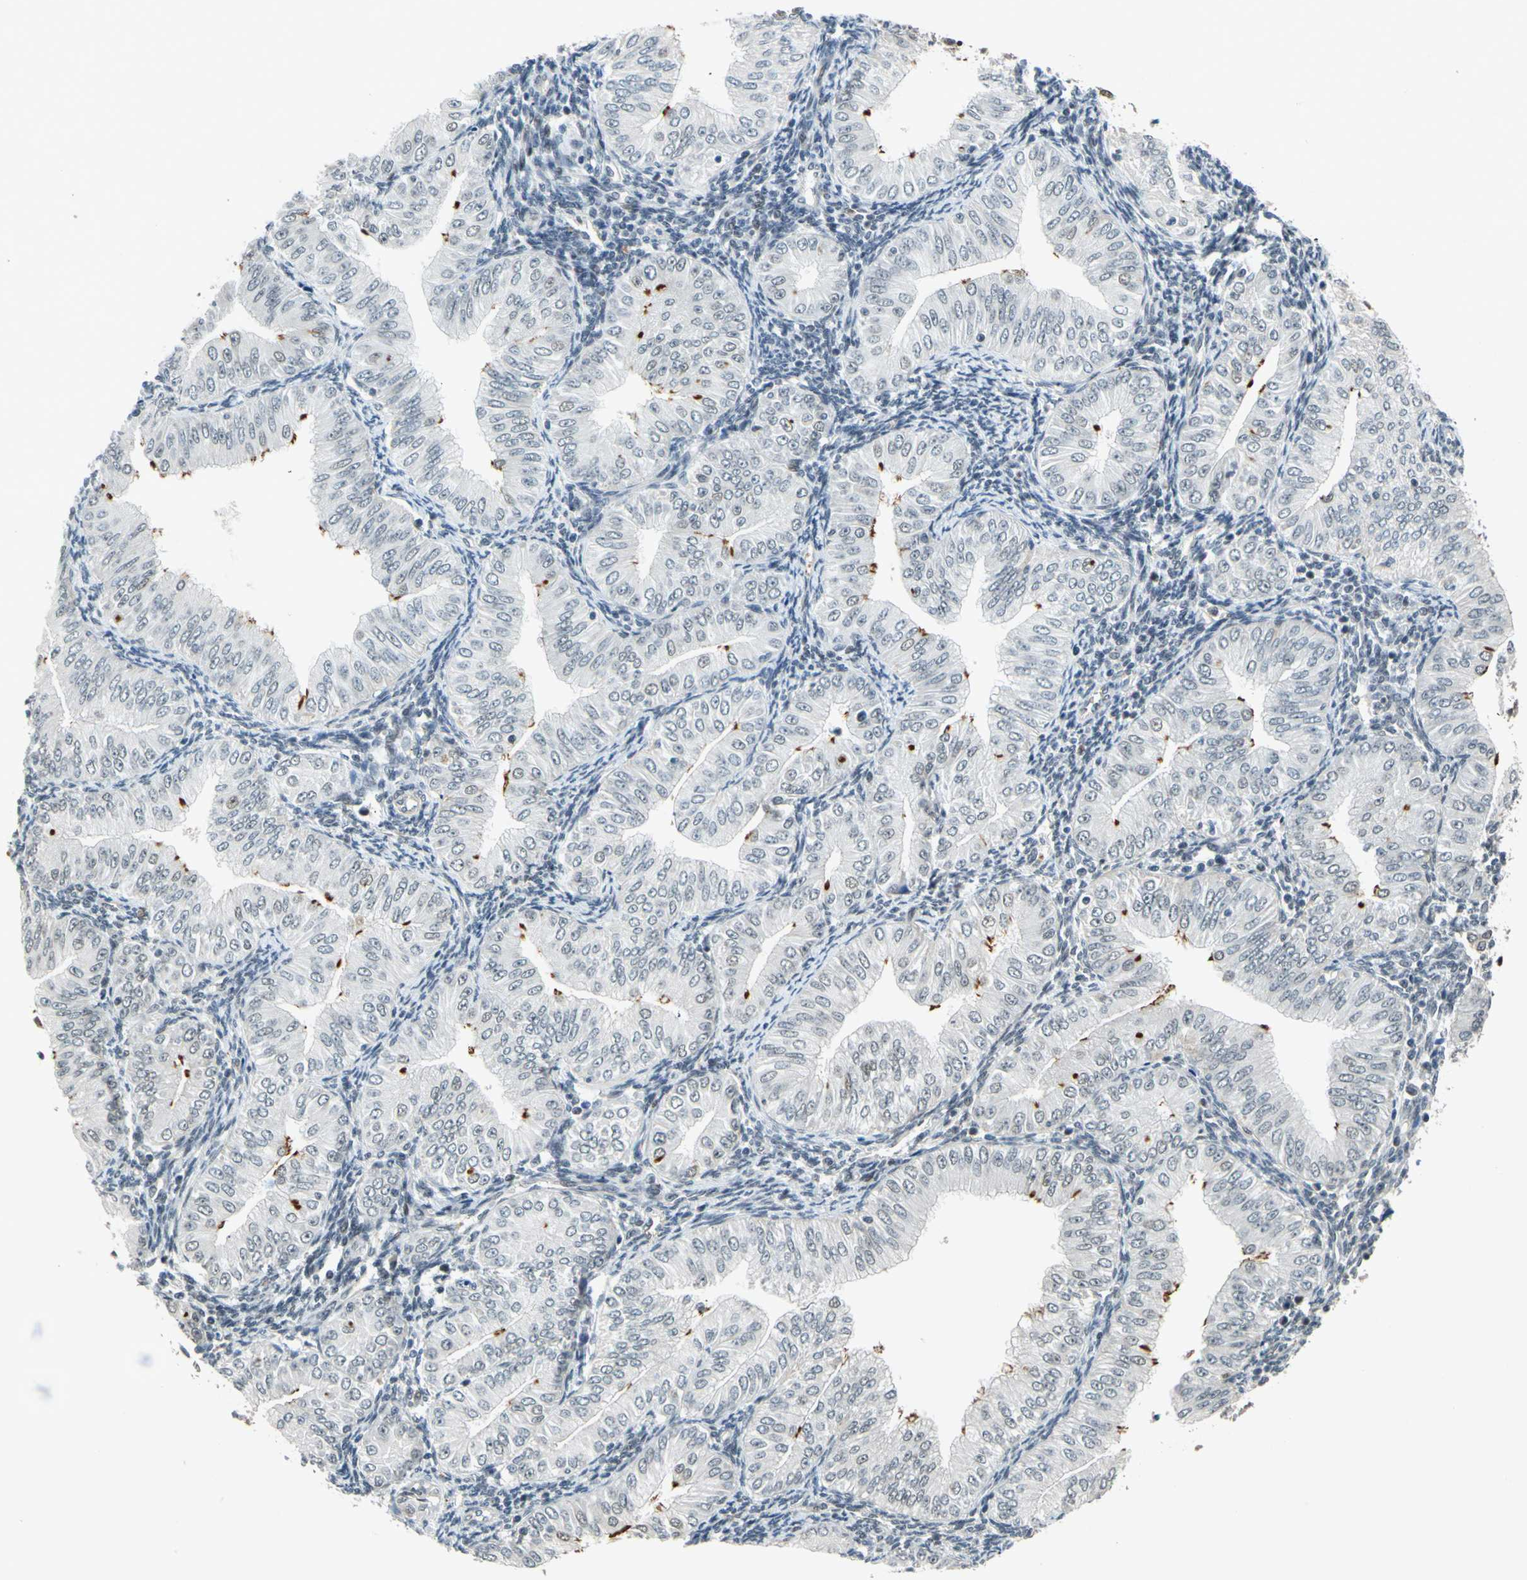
{"staining": {"intensity": "strong", "quantity": "<25%", "location": "cytoplasmic/membranous"}, "tissue": "endometrial cancer", "cell_type": "Tumor cells", "image_type": "cancer", "snomed": [{"axis": "morphology", "description": "Normal tissue, NOS"}, {"axis": "morphology", "description": "Adenocarcinoma, NOS"}, {"axis": "topography", "description": "Endometrium"}], "caption": "This micrograph shows immunohistochemistry staining of human adenocarcinoma (endometrial), with medium strong cytoplasmic/membranous expression in approximately <25% of tumor cells.", "gene": "POGZ", "patient": {"sex": "female", "age": 53}}